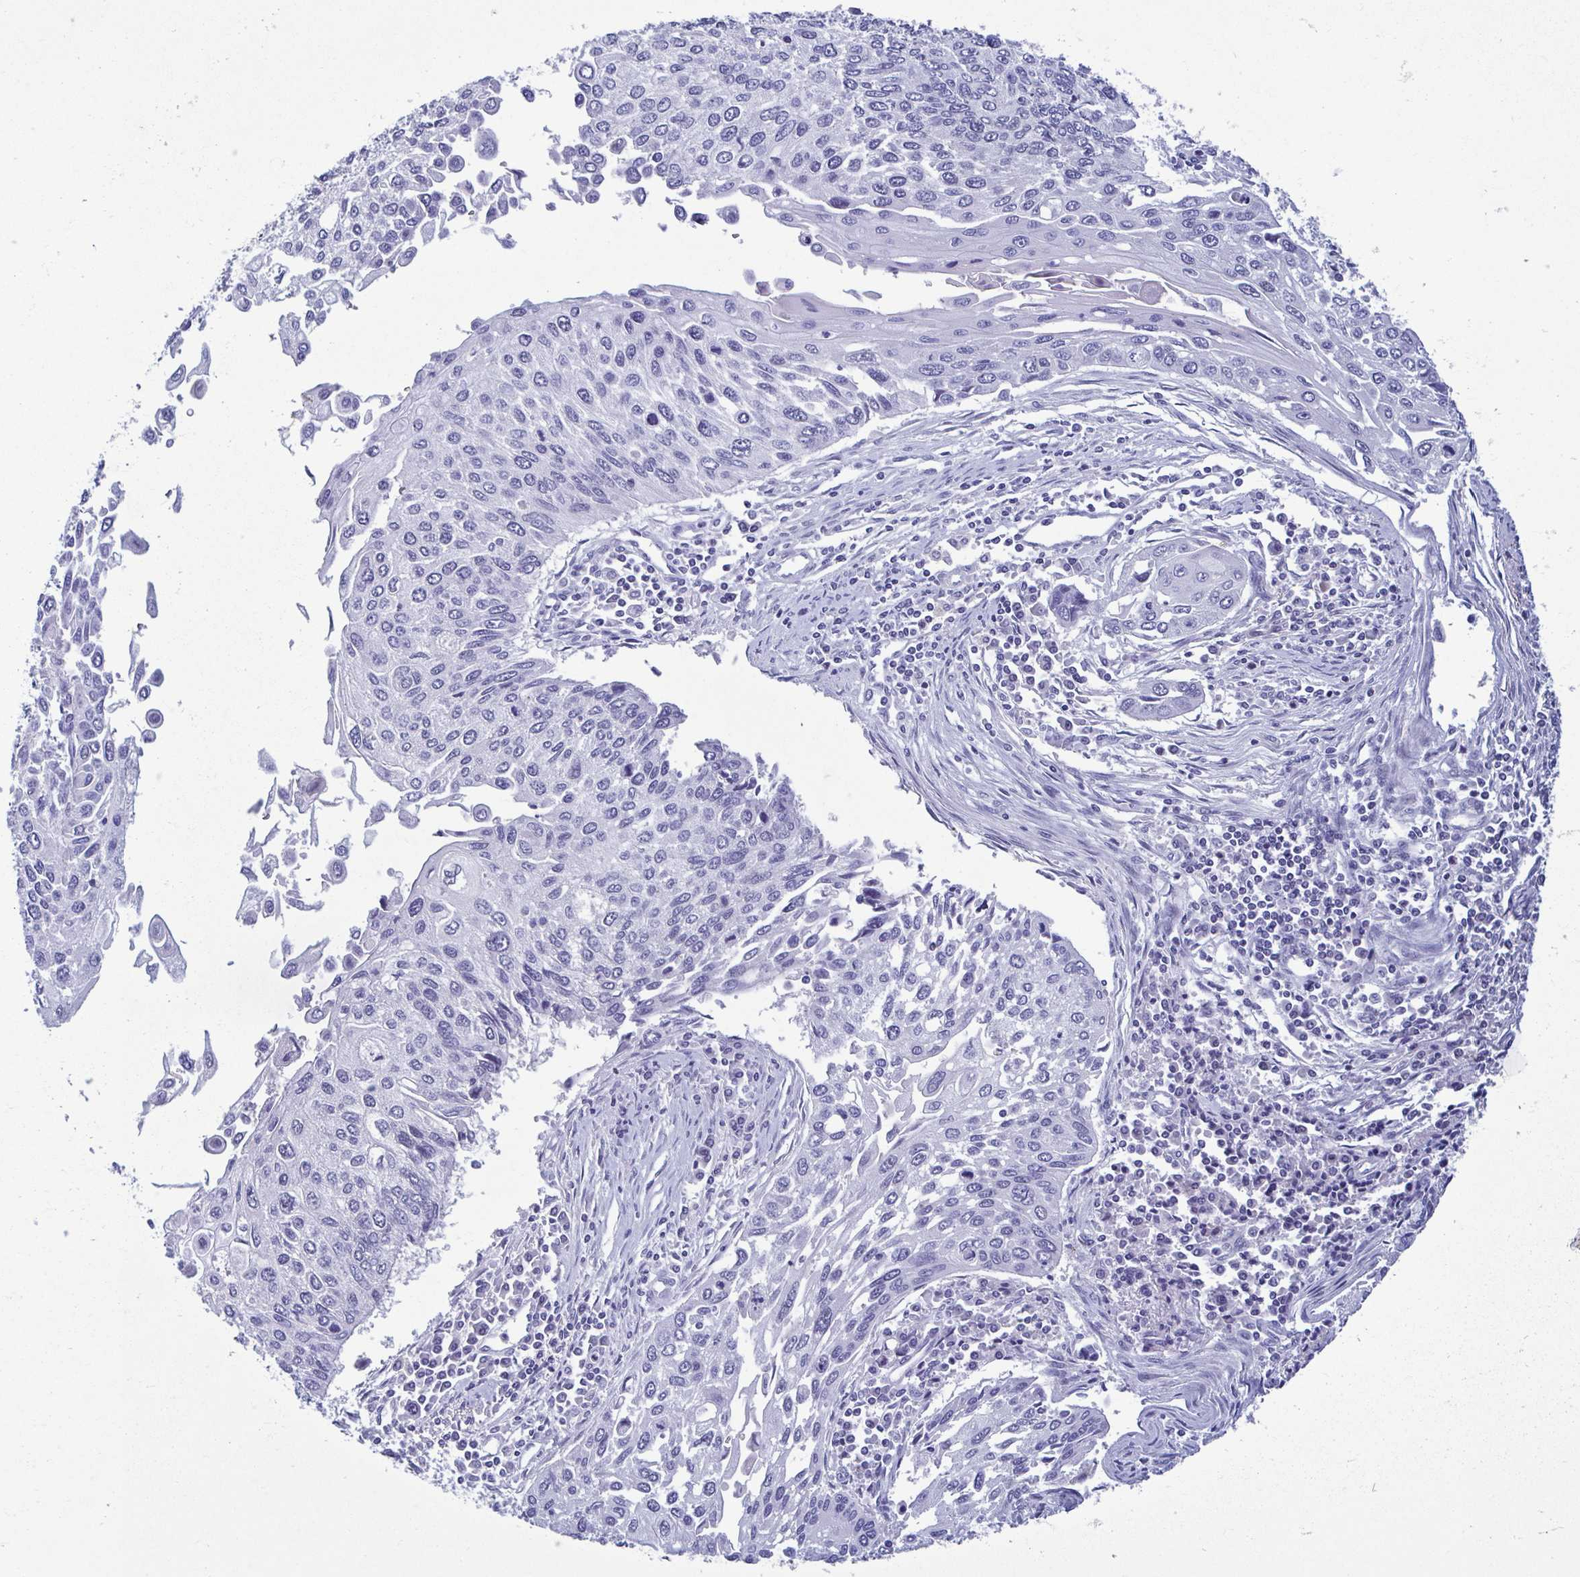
{"staining": {"intensity": "negative", "quantity": "none", "location": "none"}, "tissue": "lung cancer", "cell_type": "Tumor cells", "image_type": "cancer", "snomed": [{"axis": "morphology", "description": "Squamous cell carcinoma, NOS"}, {"axis": "morphology", "description": "Squamous cell carcinoma, metastatic, NOS"}, {"axis": "topography", "description": "Lung"}], "caption": "A photomicrograph of squamous cell carcinoma (lung) stained for a protein exhibits no brown staining in tumor cells. (DAB immunohistochemistry, high magnification).", "gene": "PERM1", "patient": {"sex": "male", "age": 63}}